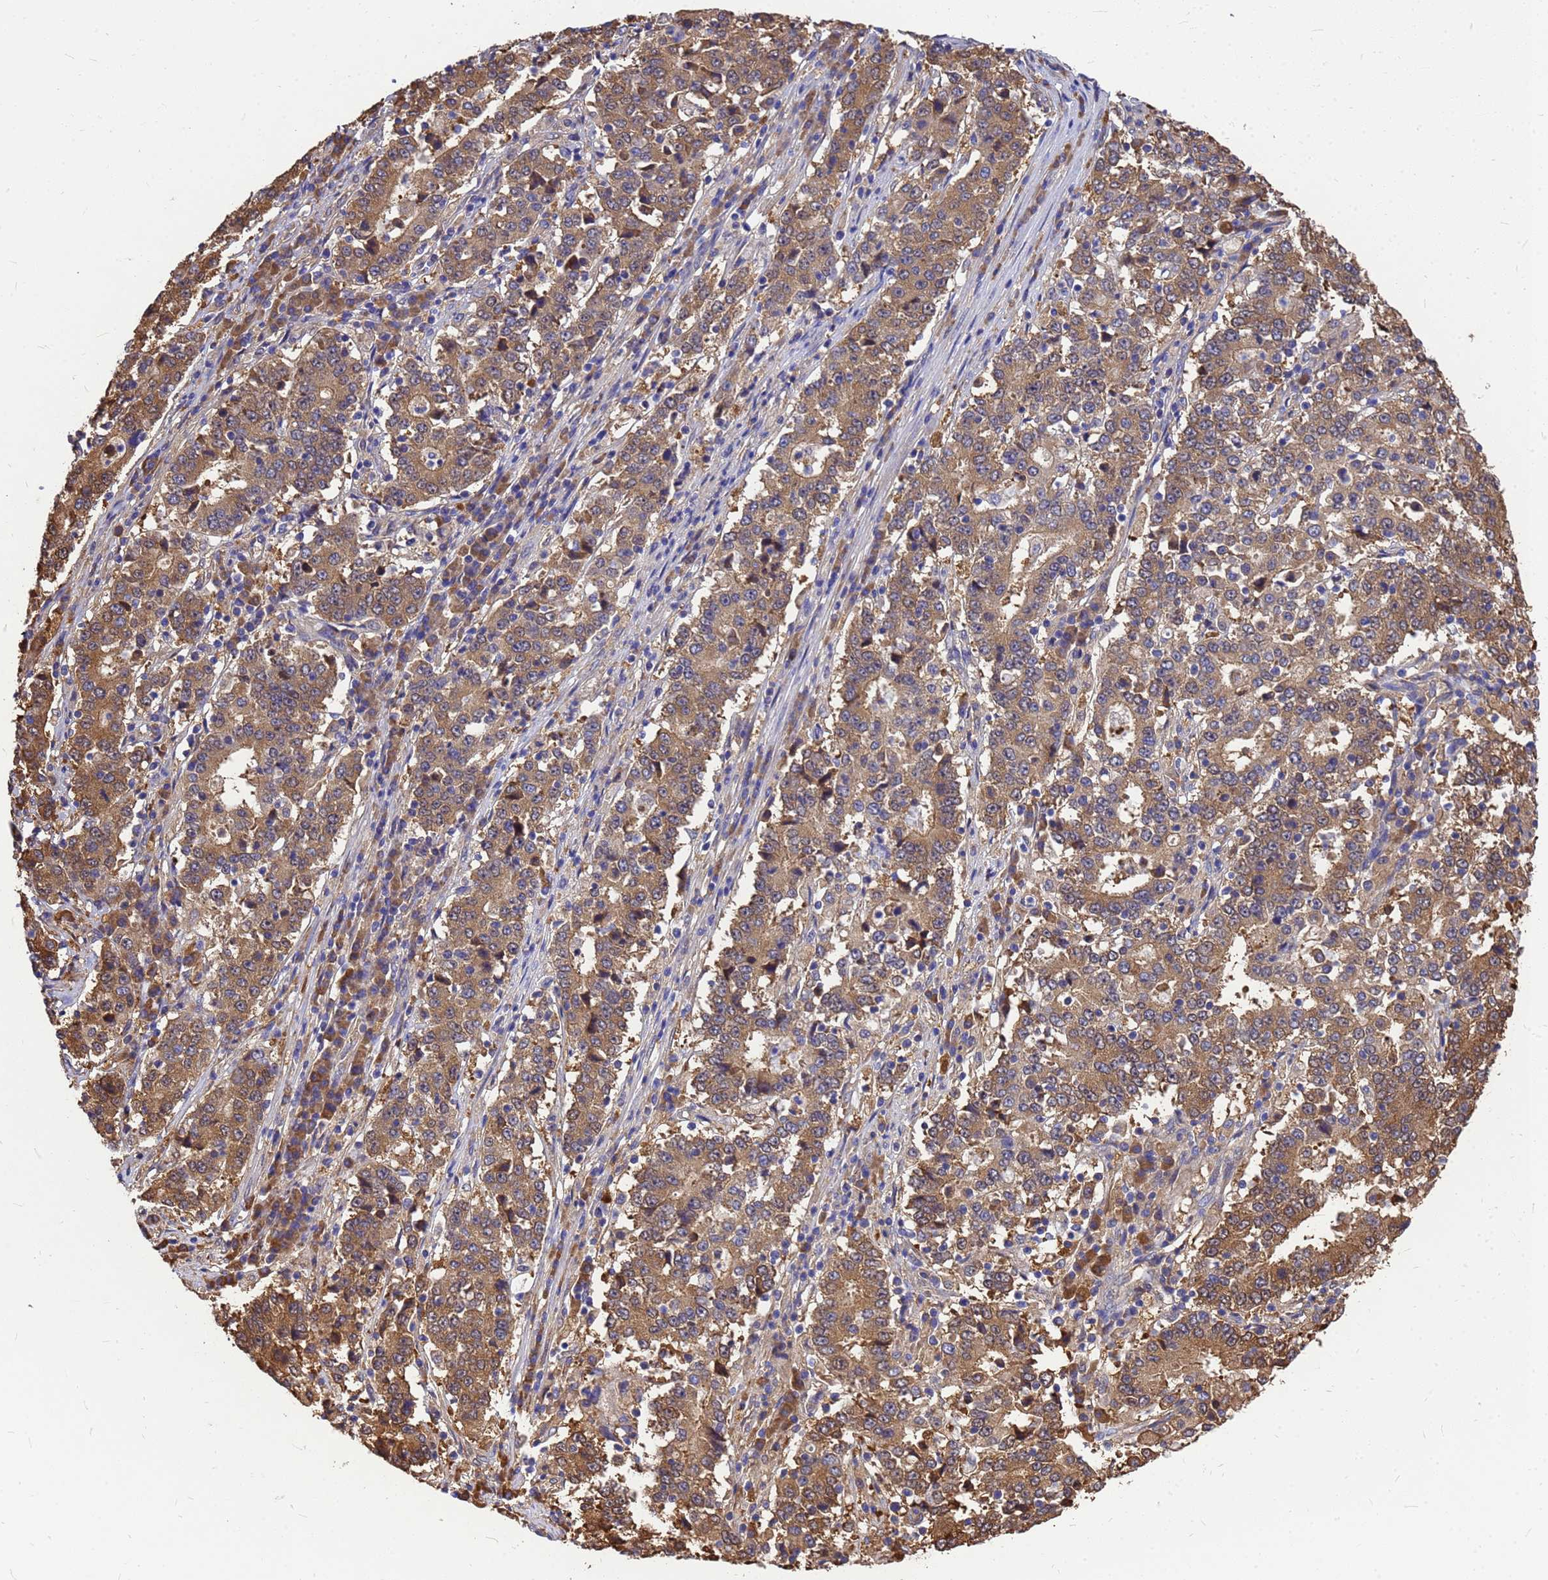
{"staining": {"intensity": "moderate", "quantity": ">75%", "location": "cytoplasmic/membranous"}, "tissue": "stomach cancer", "cell_type": "Tumor cells", "image_type": "cancer", "snomed": [{"axis": "morphology", "description": "Adenocarcinoma, NOS"}, {"axis": "topography", "description": "Stomach"}], "caption": "Human stomach adenocarcinoma stained with a protein marker exhibits moderate staining in tumor cells.", "gene": "GID4", "patient": {"sex": "male", "age": 59}}